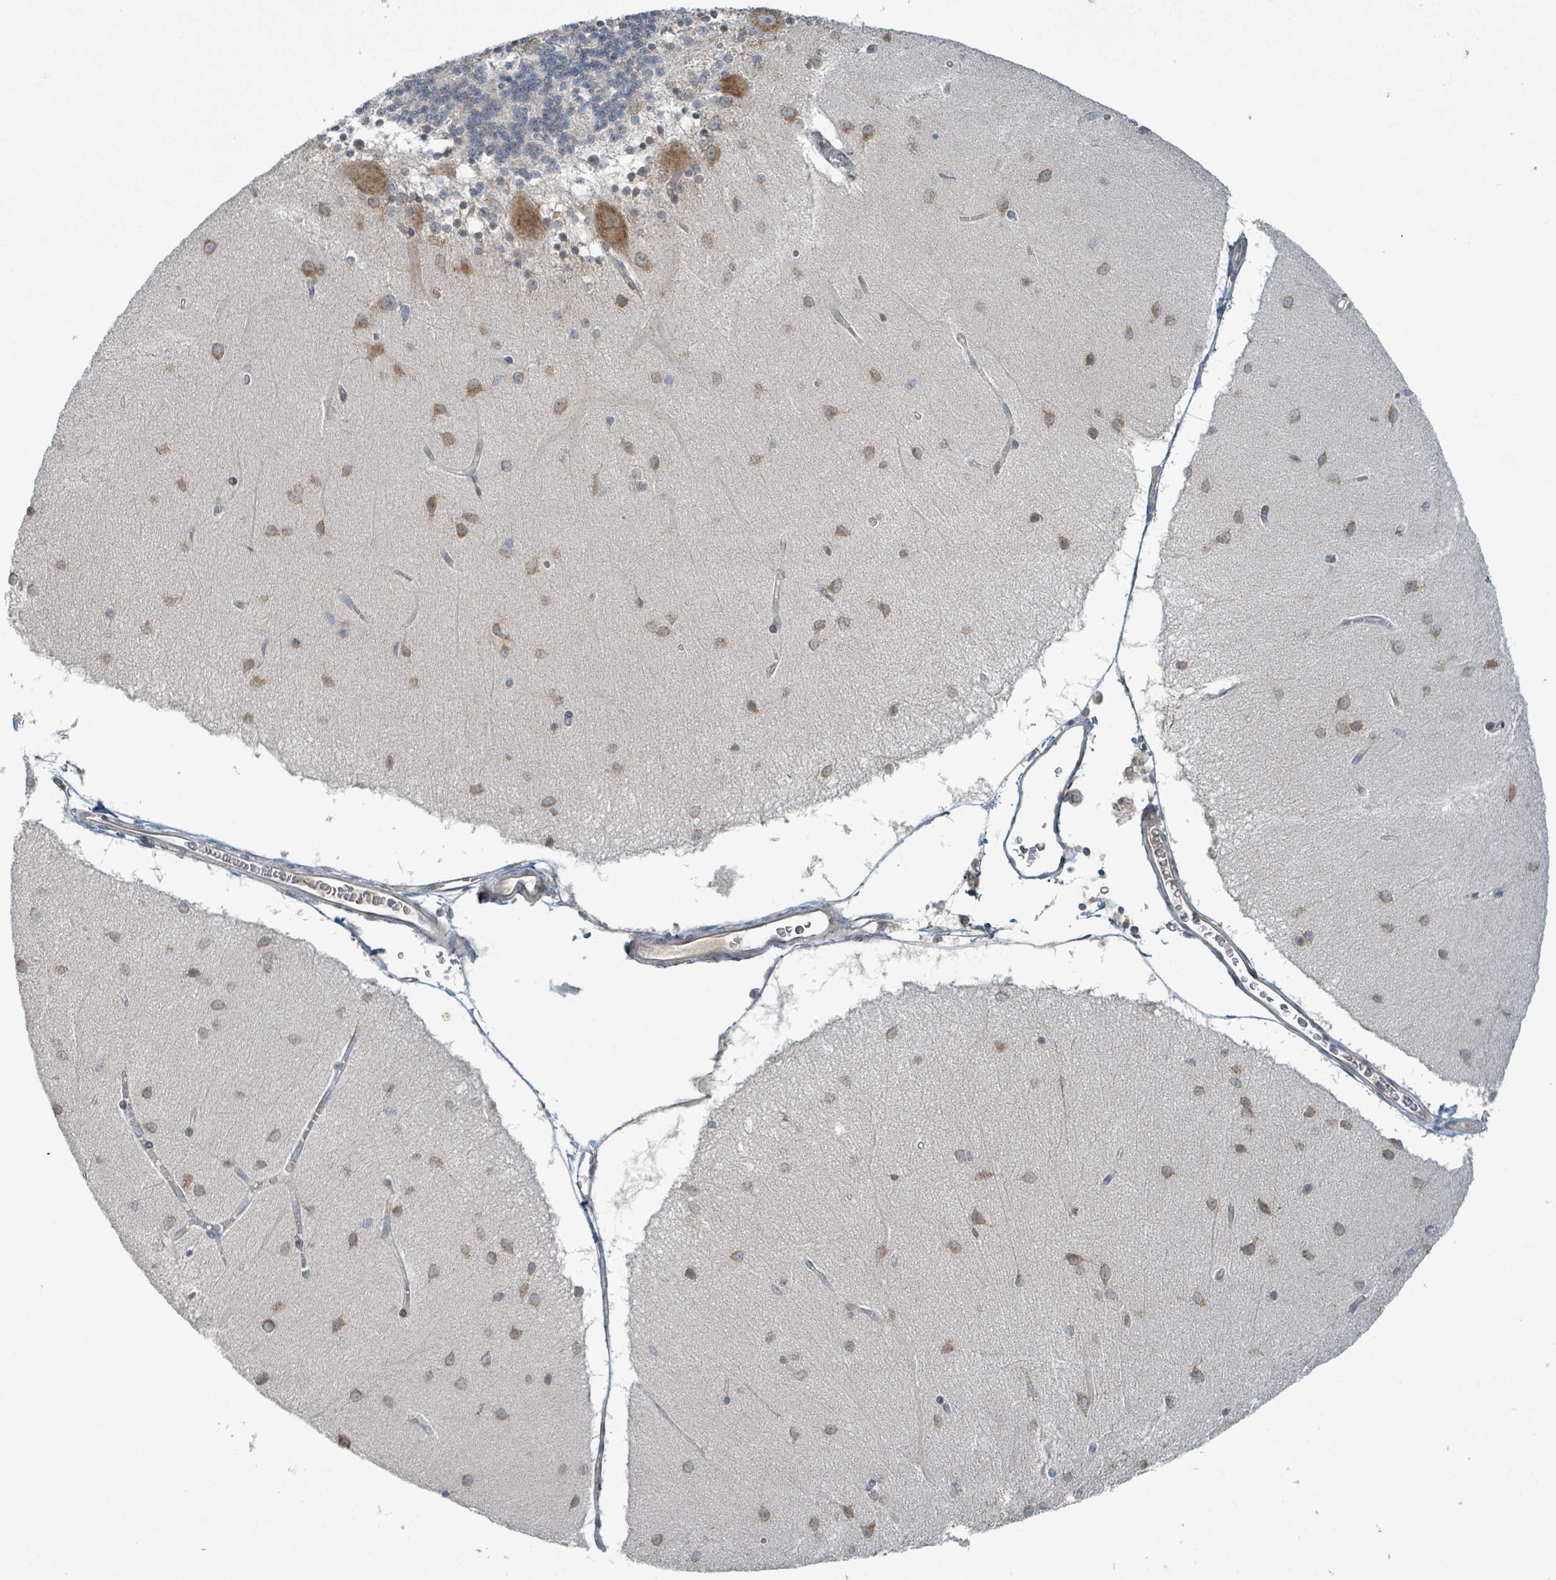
{"staining": {"intensity": "weak", "quantity": "<25%", "location": "cytoplasmic/membranous"}, "tissue": "cerebellum", "cell_type": "Cells in granular layer", "image_type": "normal", "snomed": [{"axis": "morphology", "description": "Normal tissue, NOS"}, {"axis": "topography", "description": "Cerebellum"}], "caption": "Immunohistochemistry of unremarkable human cerebellum shows no expression in cells in granular layer.", "gene": "OR51E1", "patient": {"sex": "female", "age": 54}}